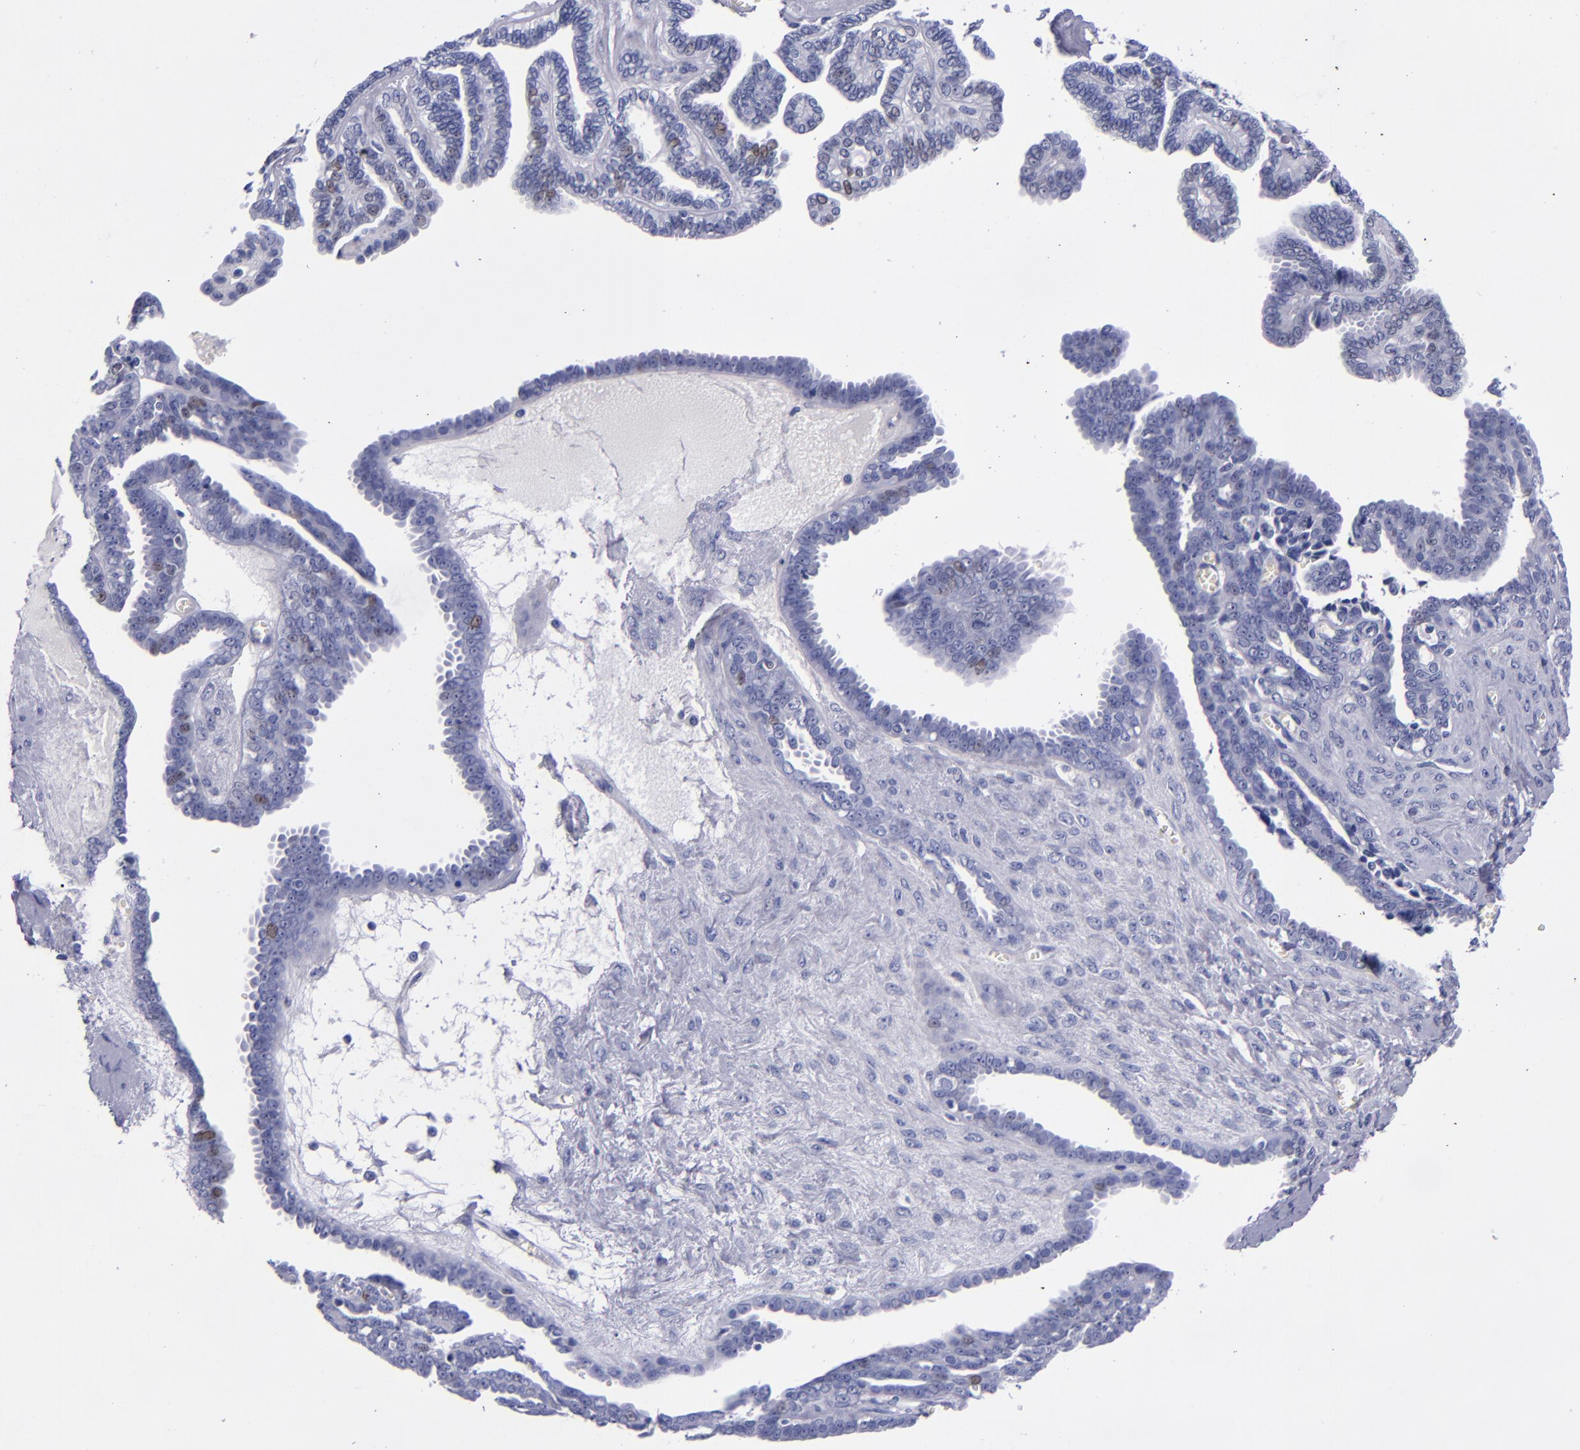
{"staining": {"intensity": "negative", "quantity": "none", "location": "none"}, "tissue": "ovarian cancer", "cell_type": "Tumor cells", "image_type": "cancer", "snomed": [{"axis": "morphology", "description": "Cystadenocarcinoma, serous, NOS"}, {"axis": "topography", "description": "Ovary"}], "caption": "This is an immunohistochemistry (IHC) photomicrograph of human serous cystadenocarcinoma (ovarian). There is no staining in tumor cells.", "gene": "MCM7", "patient": {"sex": "female", "age": 71}}